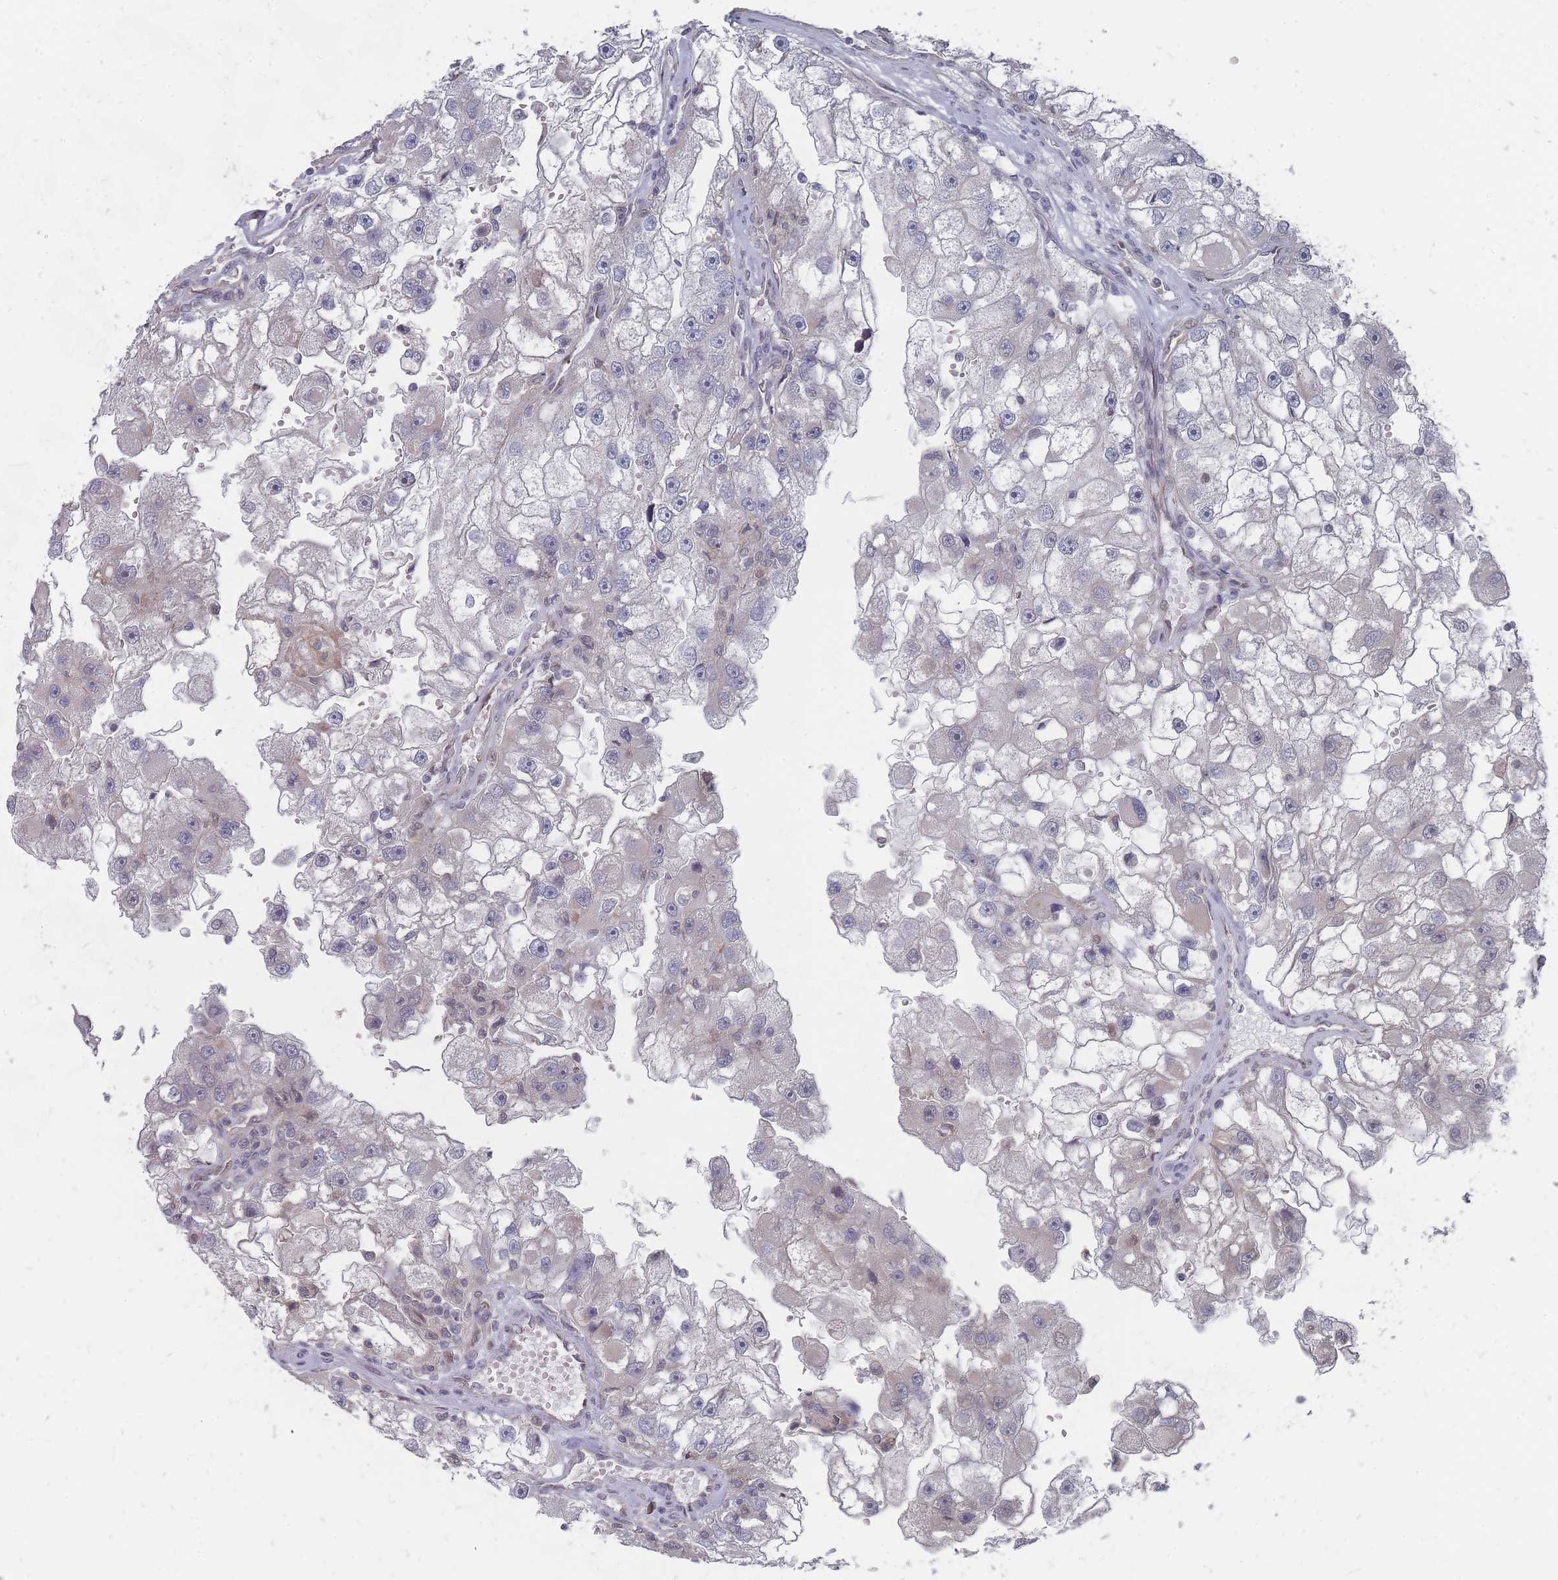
{"staining": {"intensity": "negative", "quantity": "none", "location": "none"}, "tissue": "renal cancer", "cell_type": "Tumor cells", "image_type": "cancer", "snomed": [{"axis": "morphology", "description": "Adenocarcinoma, NOS"}, {"axis": "topography", "description": "Kidney"}], "caption": "Human renal cancer (adenocarcinoma) stained for a protein using immunohistochemistry exhibits no staining in tumor cells.", "gene": "NKD1", "patient": {"sex": "male", "age": 63}}